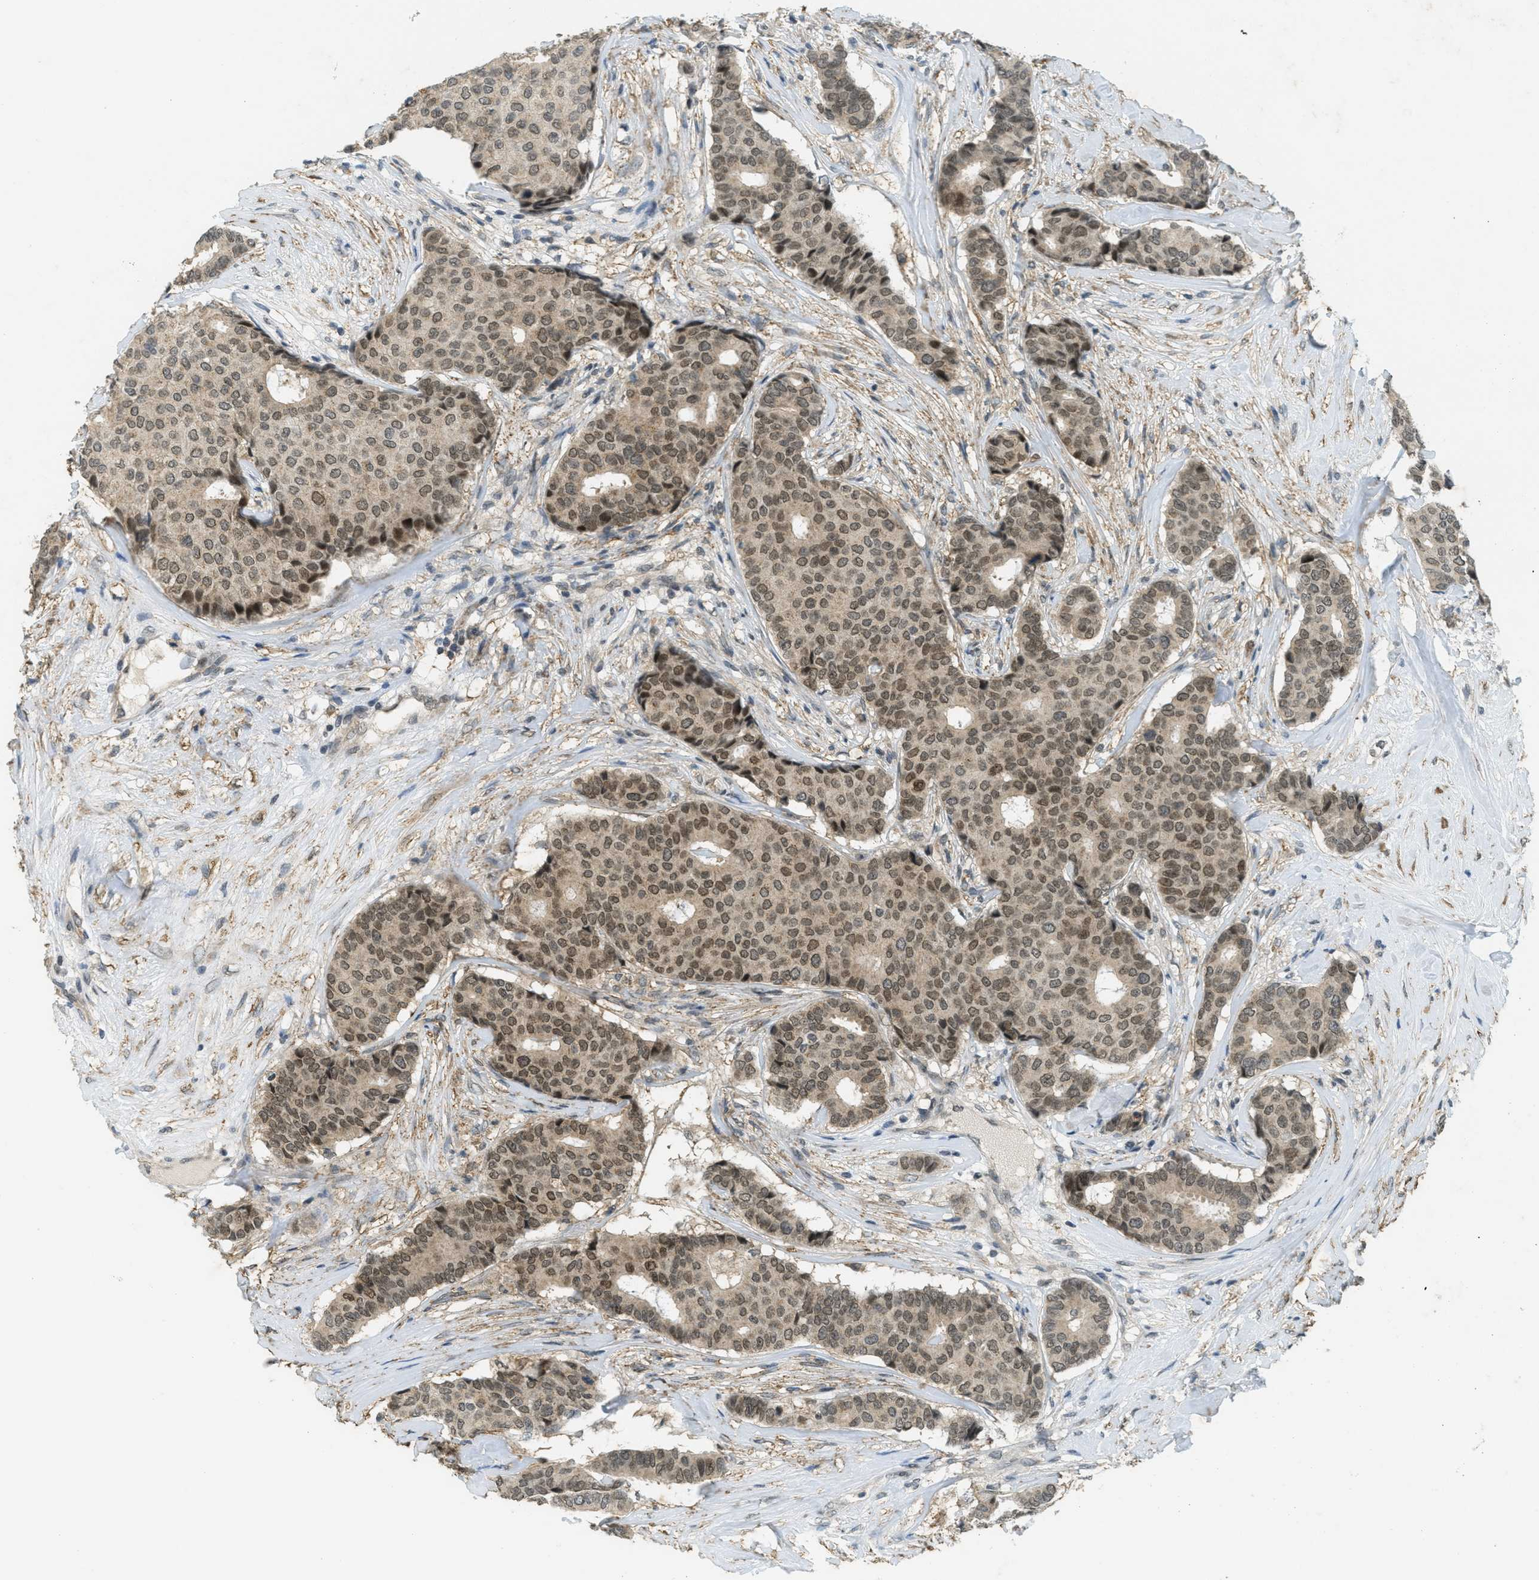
{"staining": {"intensity": "weak", "quantity": ">75%", "location": "cytoplasmic/membranous,nuclear"}, "tissue": "breast cancer", "cell_type": "Tumor cells", "image_type": "cancer", "snomed": [{"axis": "morphology", "description": "Duct carcinoma"}, {"axis": "topography", "description": "Breast"}], "caption": "Immunohistochemical staining of breast cancer demonstrates low levels of weak cytoplasmic/membranous and nuclear positivity in about >75% of tumor cells.", "gene": "TCF20", "patient": {"sex": "female", "age": 75}}